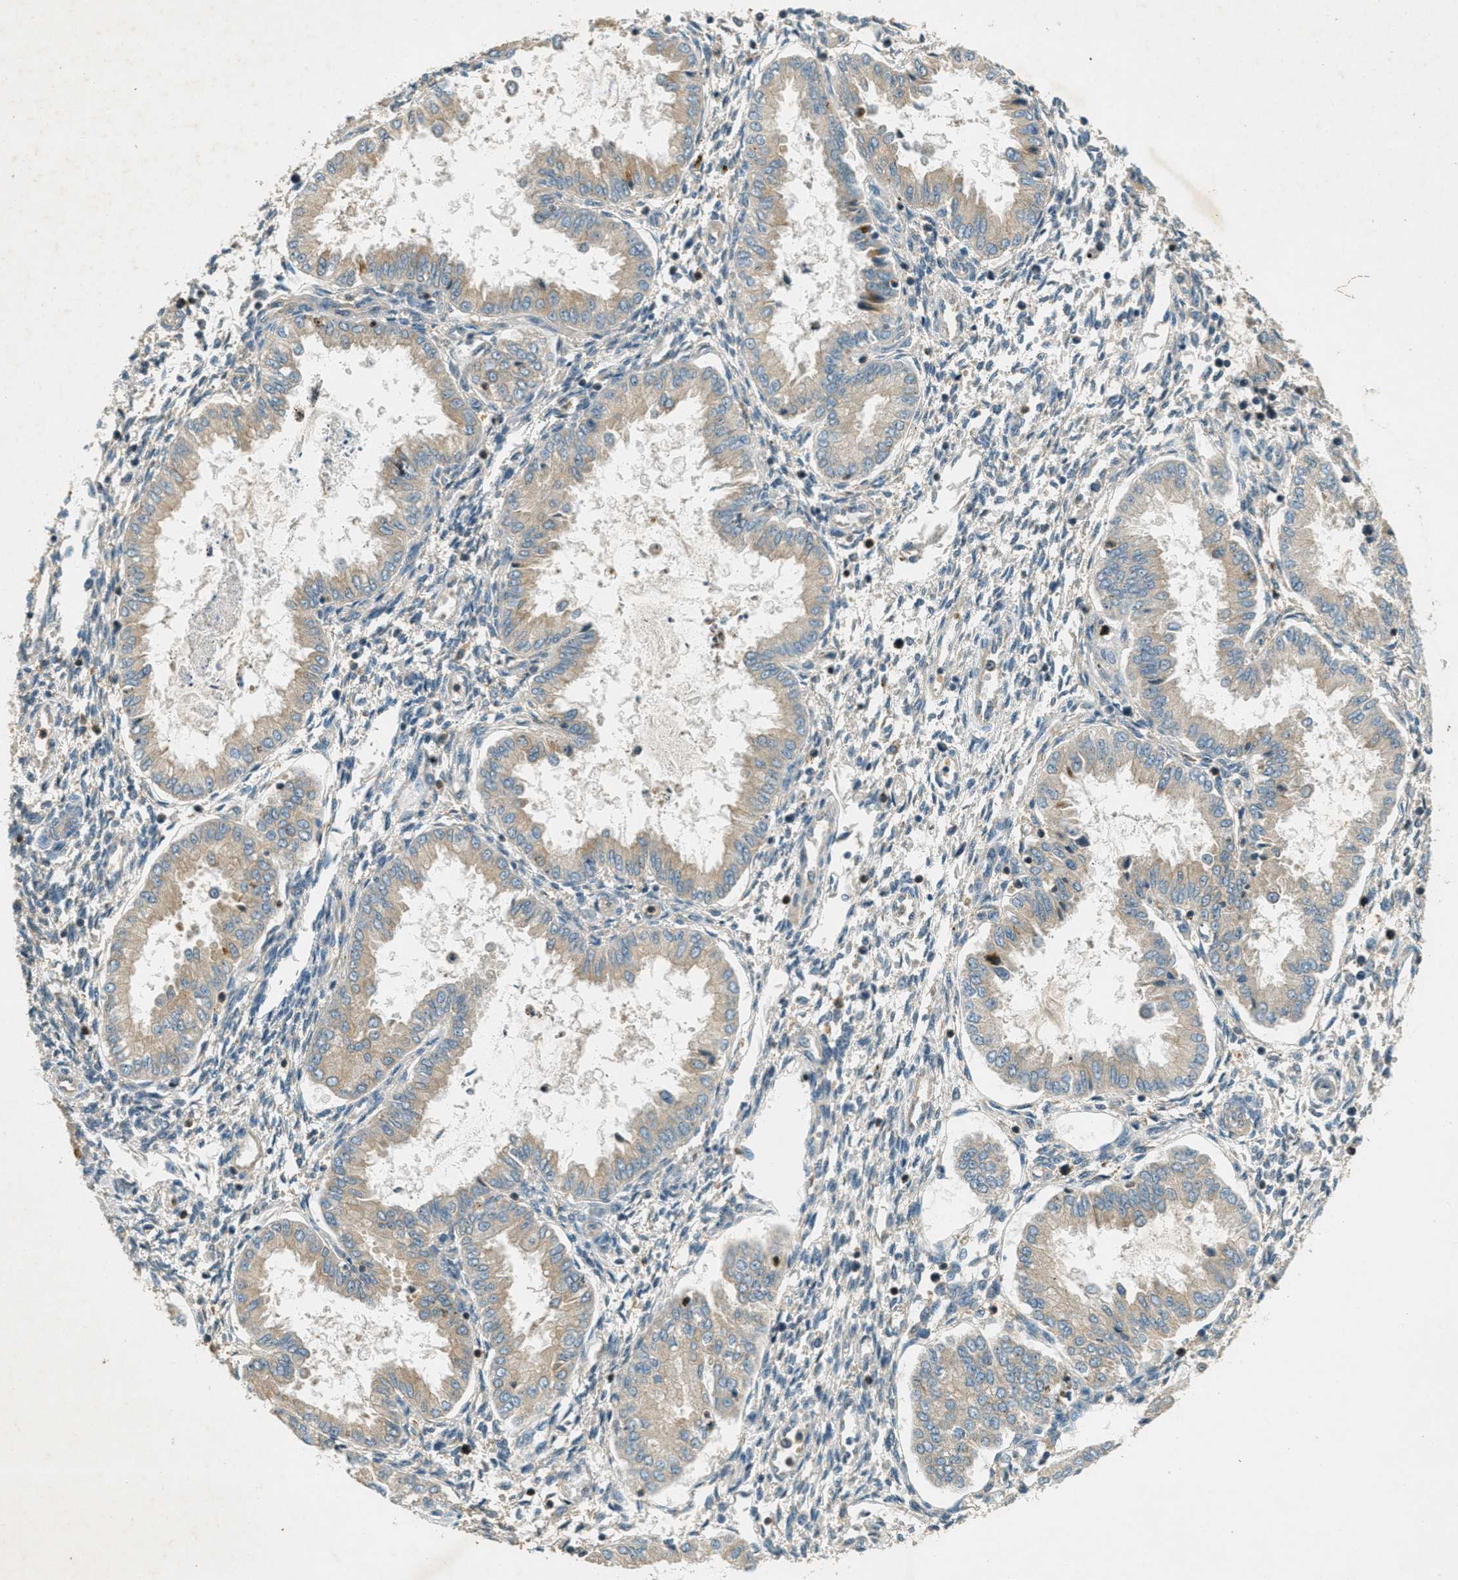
{"staining": {"intensity": "negative", "quantity": "none", "location": "none"}, "tissue": "endometrium", "cell_type": "Cells in endometrial stroma", "image_type": "normal", "snomed": [{"axis": "morphology", "description": "Normal tissue, NOS"}, {"axis": "topography", "description": "Endometrium"}], "caption": "Immunohistochemical staining of normal endometrium displays no significant staining in cells in endometrial stroma. (Brightfield microscopy of DAB immunohistochemistry at high magnification).", "gene": "NUDT4B", "patient": {"sex": "female", "age": 33}}